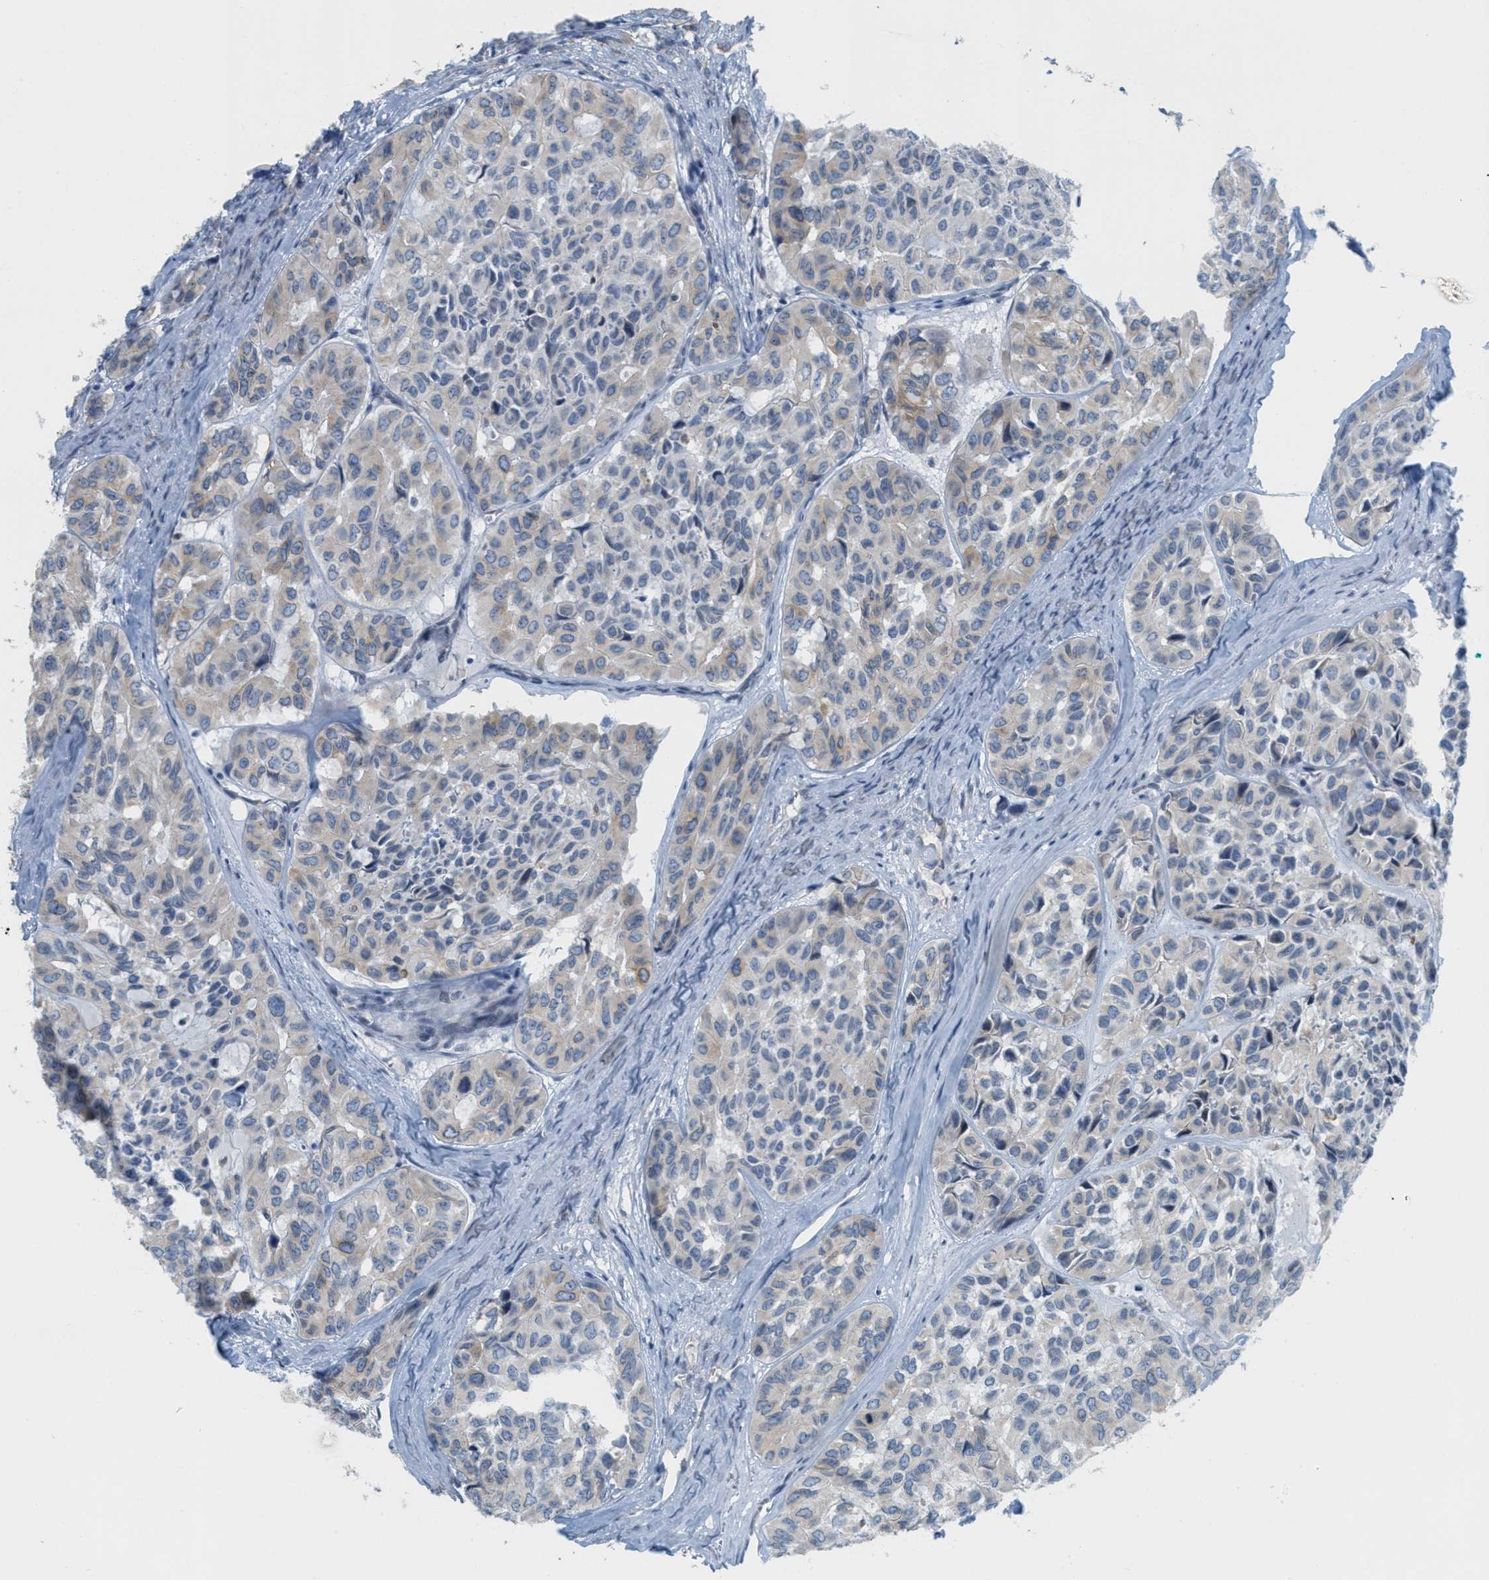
{"staining": {"intensity": "weak", "quantity": "25%-75%", "location": "cytoplasmic/membranous"}, "tissue": "head and neck cancer", "cell_type": "Tumor cells", "image_type": "cancer", "snomed": [{"axis": "morphology", "description": "Adenocarcinoma, NOS"}, {"axis": "topography", "description": "Salivary gland, NOS"}, {"axis": "topography", "description": "Head-Neck"}], "caption": "A histopathology image of head and neck adenocarcinoma stained for a protein displays weak cytoplasmic/membranous brown staining in tumor cells. (DAB IHC with brightfield microscopy, high magnification).", "gene": "TEX264", "patient": {"sex": "female", "age": 76}}